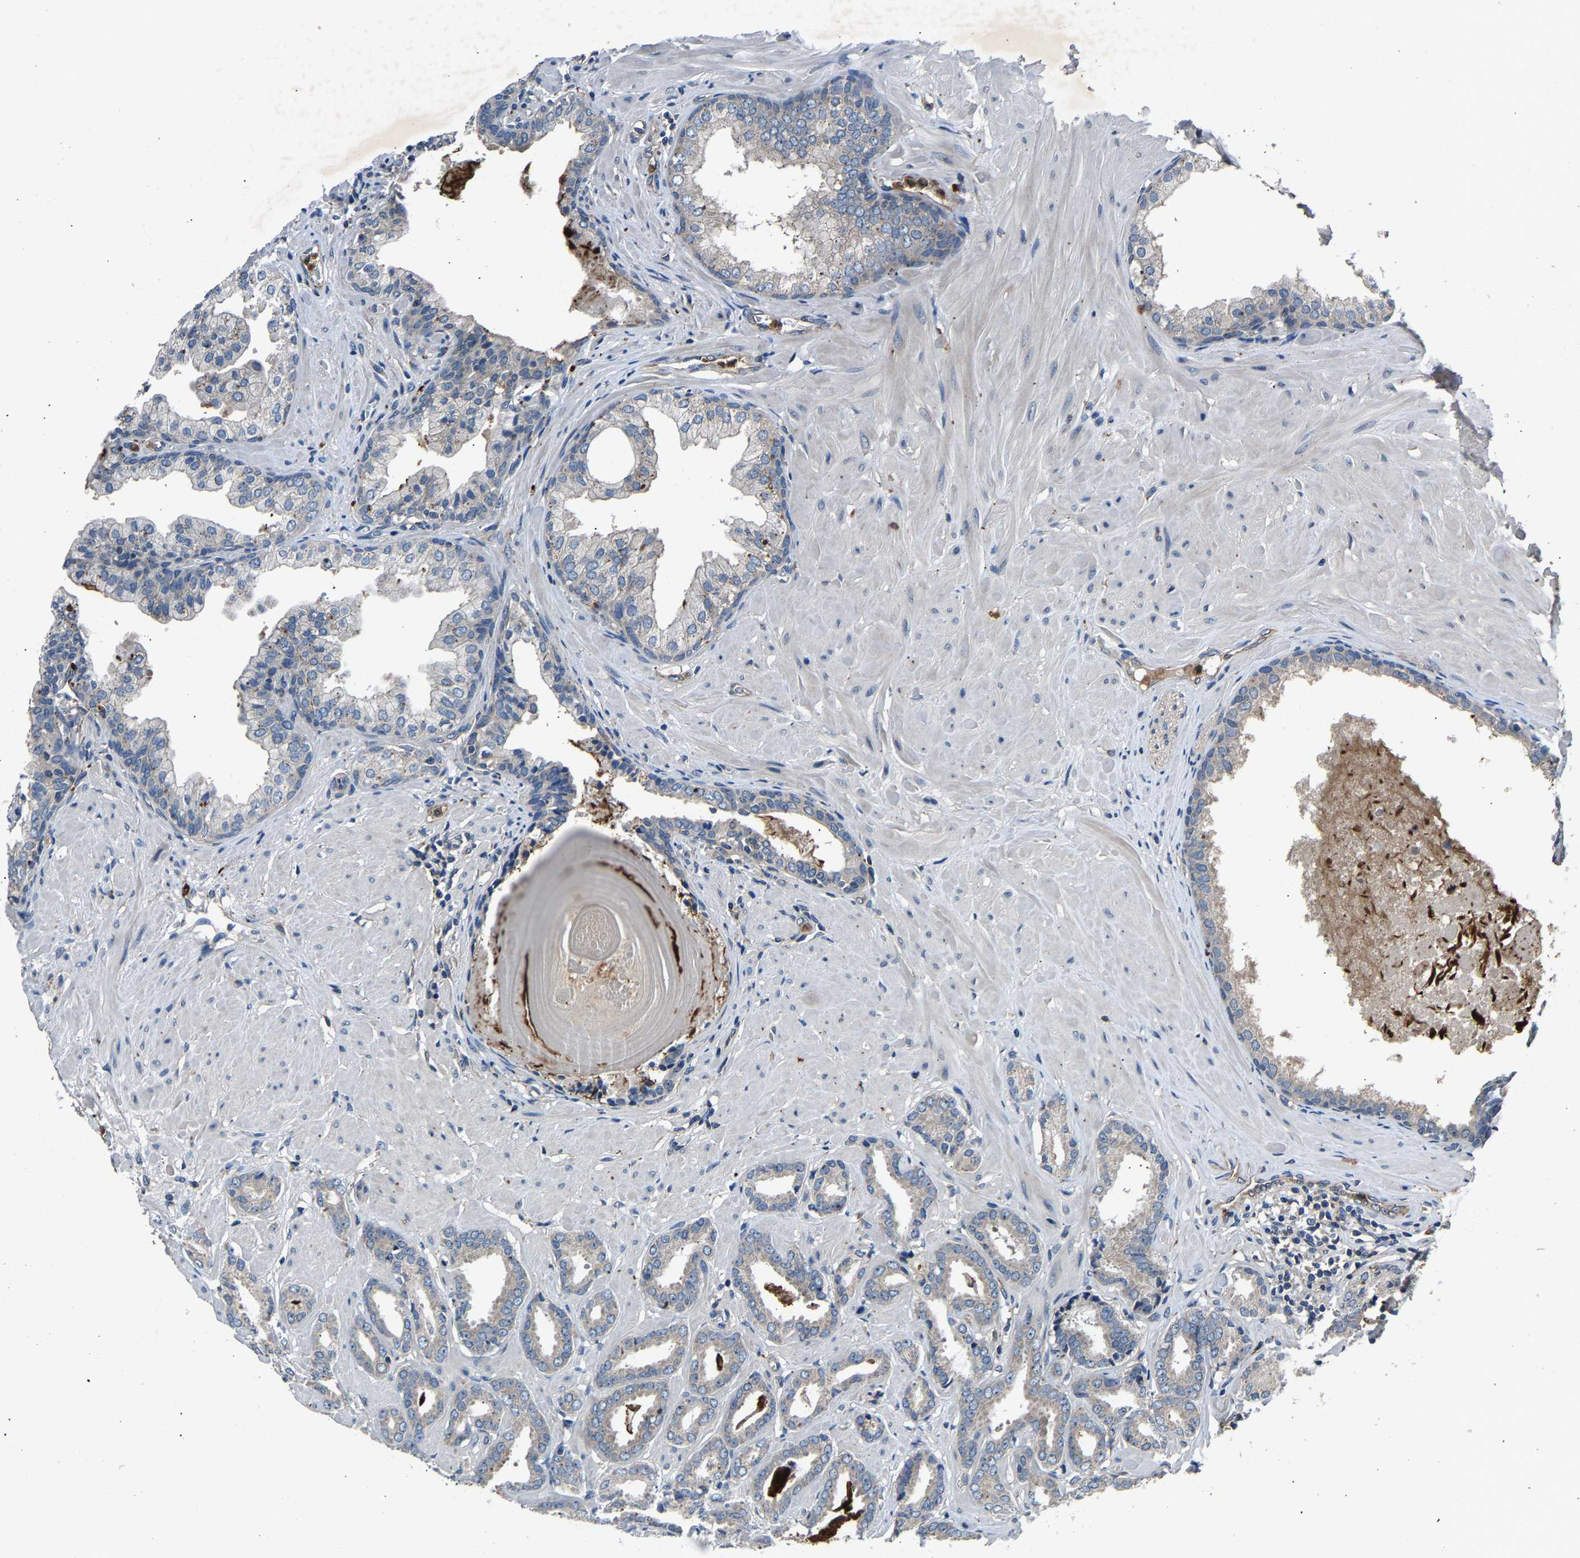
{"staining": {"intensity": "negative", "quantity": "none", "location": "none"}, "tissue": "prostate cancer", "cell_type": "Tumor cells", "image_type": "cancer", "snomed": [{"axis": "morphology", "description": "Adenocarcinoma, Low grade"}, {"axis": "topography", "description": "Prostate"}], "caption": "Immunohistochemical staining of prostate cancer reveals no significant staining in tumor cells.", "gene": "PPID", "patient": {"sex": "male", "age": 53}}